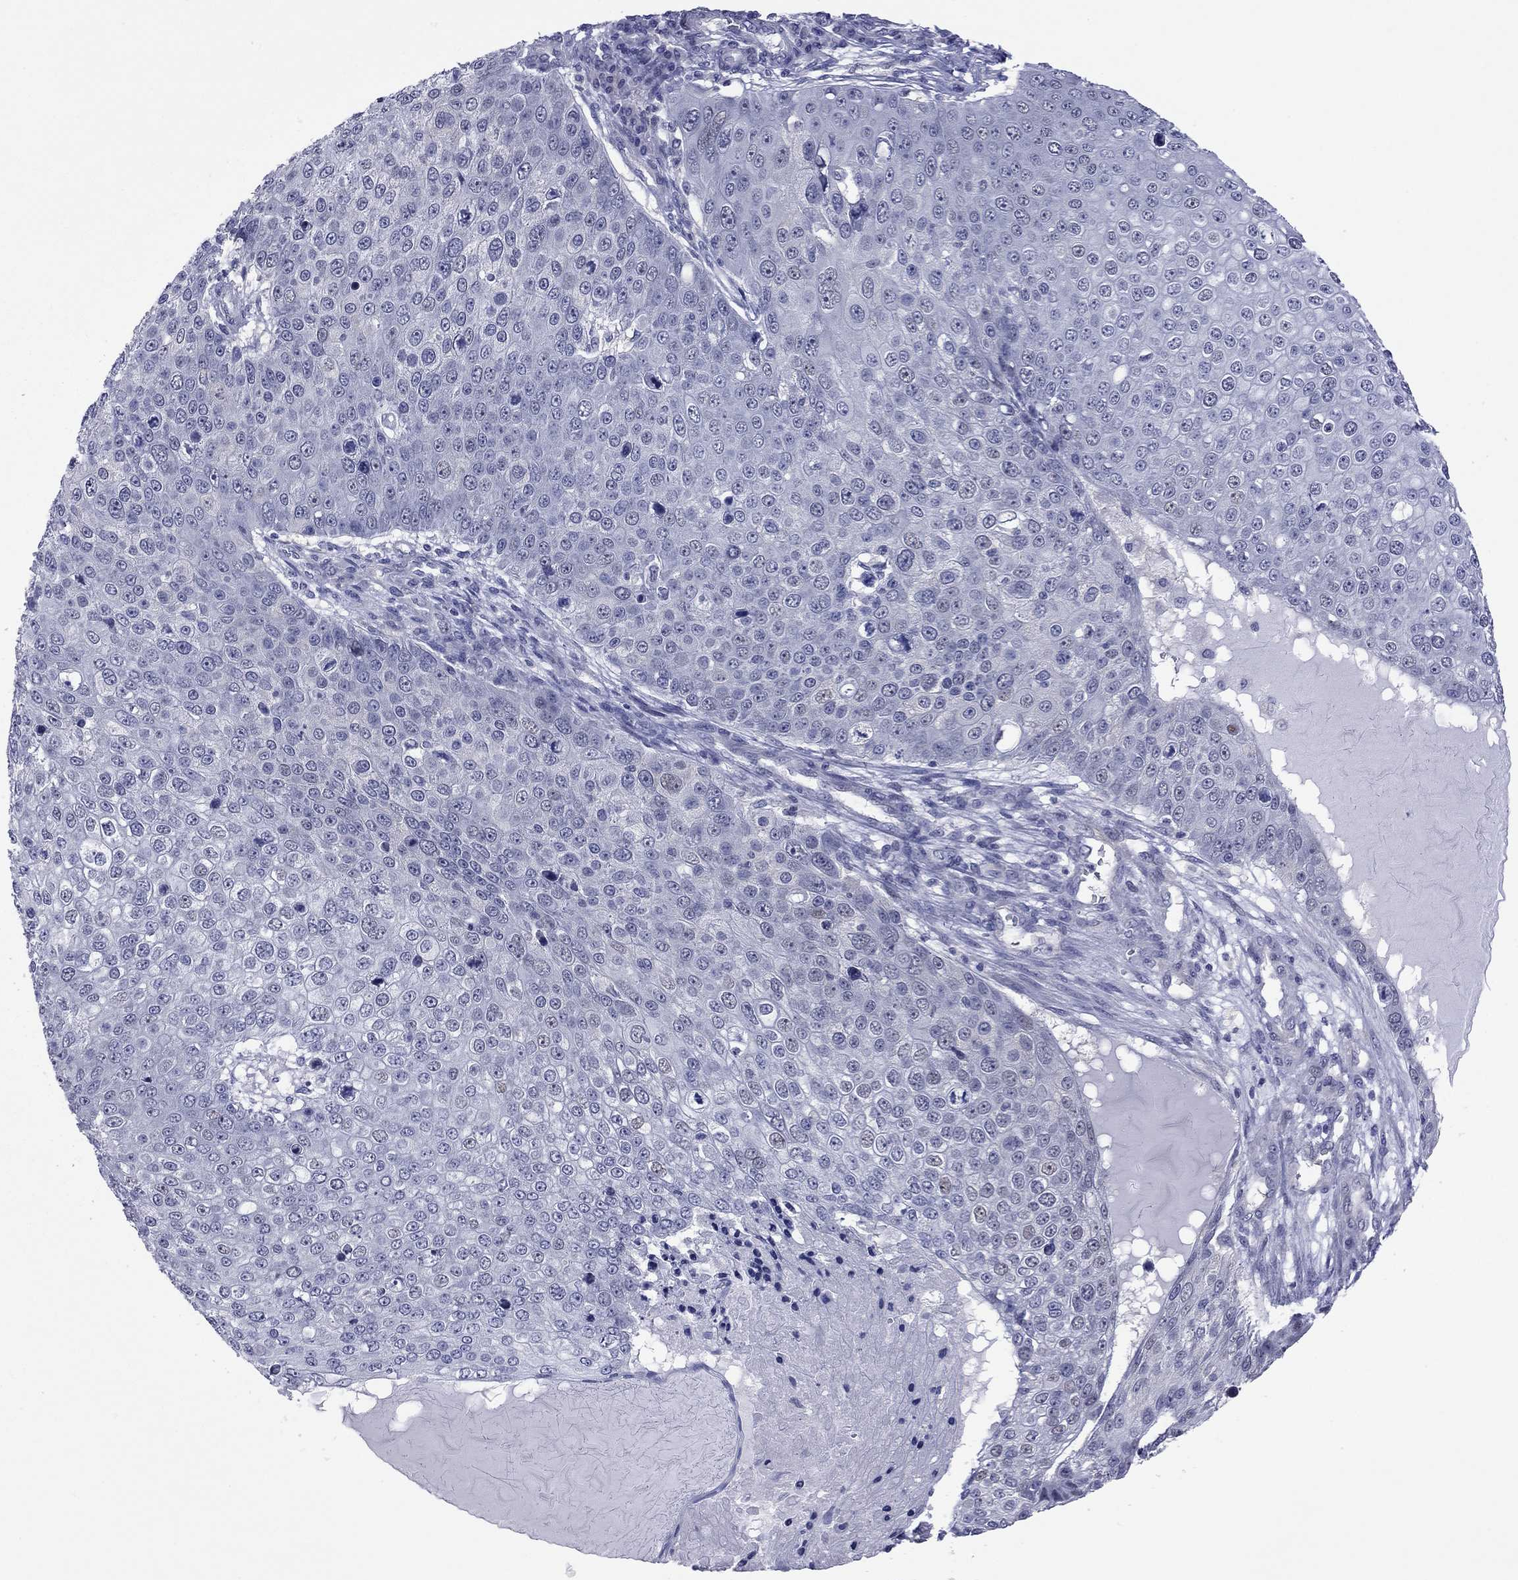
{"staining": {"intensity": "negative", "quantity": "none", "location": "none"}, "tissue": "skin cancer", "cell_type": "Tumor cells", "image_type": "cancer", "snomed": [{"axis": "morphology", "description": "Squamous cell carcinoma, NOS"}, {"axis": "topography", "description": "Skin"}], "caption": "Tumor cells are negative for brown protein staining in squamous cell carcinoma (skin). (DAB (3,3'-diaminobenzidine) immunohistochemistry, high magnification).", "gene": "POU5F2", "patient": {"sex": "male", "age": 71}}